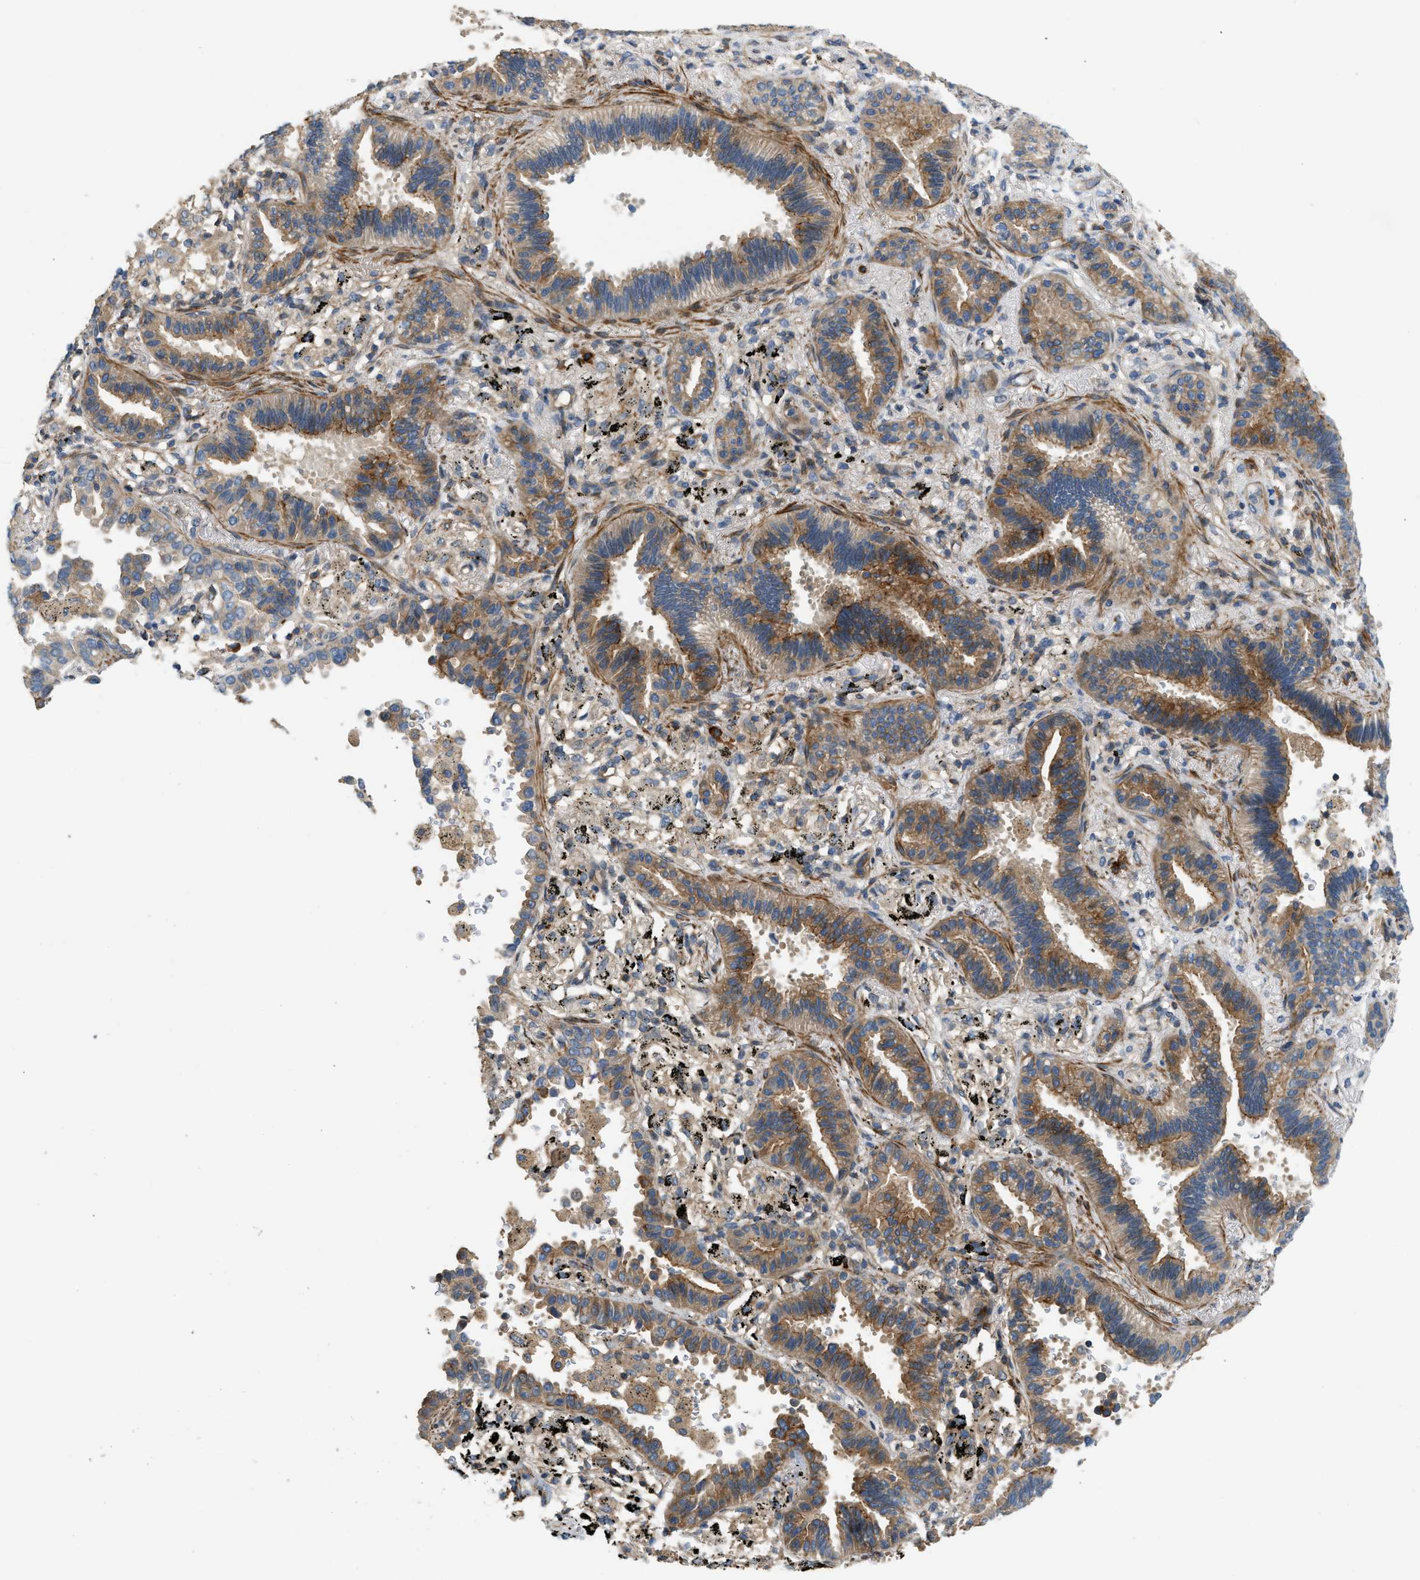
{"staining": {"intensity": "moderate", "quantity": "25%-75%", "location": "cytoplasmic/membranous"}, "tissue": "lung cancer", "cell_type": "Tumor cells", "image_type": "cancer", "snomed": [{"axis": "morphology", "description": "Normal tissue, NOS"}, {"axis": "morphology", "description": "Adenocarcinoma, NOS"}, {"axis": "topography", "description": "Lung"}], "caption": "This is a photomicrograph of immunohistochemistry staining of lung adenocarcinoma, which shows moderate staining in the cytoplasmic/membranous of tumor cells.", "gene": "BTN3A2", "patient": {"sex": "male", "age": 59}}